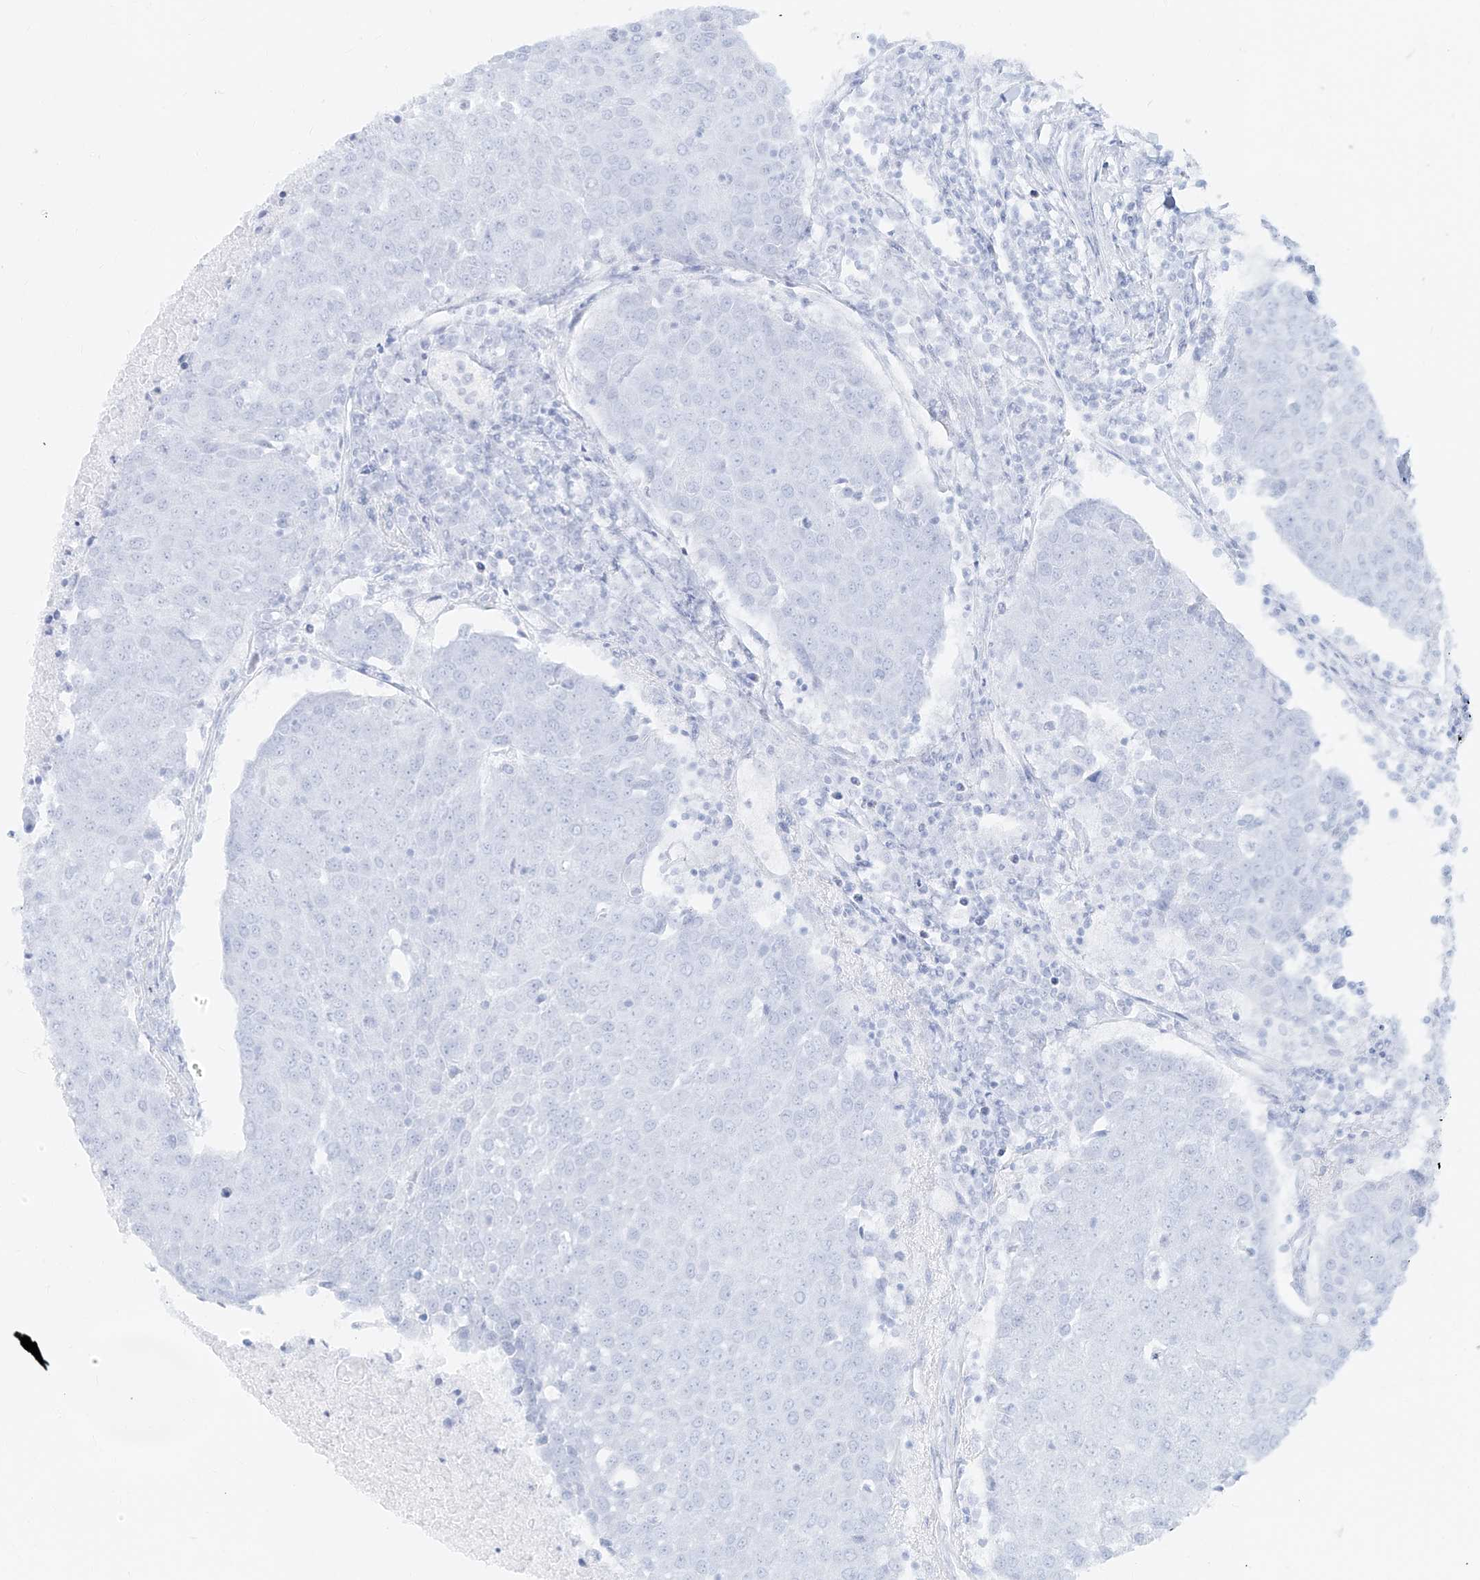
{"staining": {"intensity": "negative", "quantity": "none", "location": "none"}, "tissue": "urothelial cancer", "cell_type": "Tumor cells", "image_type": "cancer", "snomed": [{"axis": "morphology", "description": "Urothelial carcinoma, High grade"}, {"axis": "topography", "description": "Urinary bladder"}], "caption": "Immunohistochemistry photomicrograph of human urothelial carcinoma (high-grade) stained for a protein (brown), which displays no positivity in tumor cells. (Stains: DAB (3,3'-diaminobenzidine) immunohistochemistry with hematoxylin counter stain, Microscopy: brightfield microscopy at high magnification).", "gene": "MTX2", "patient": {"sex": "female", "age": 85}}